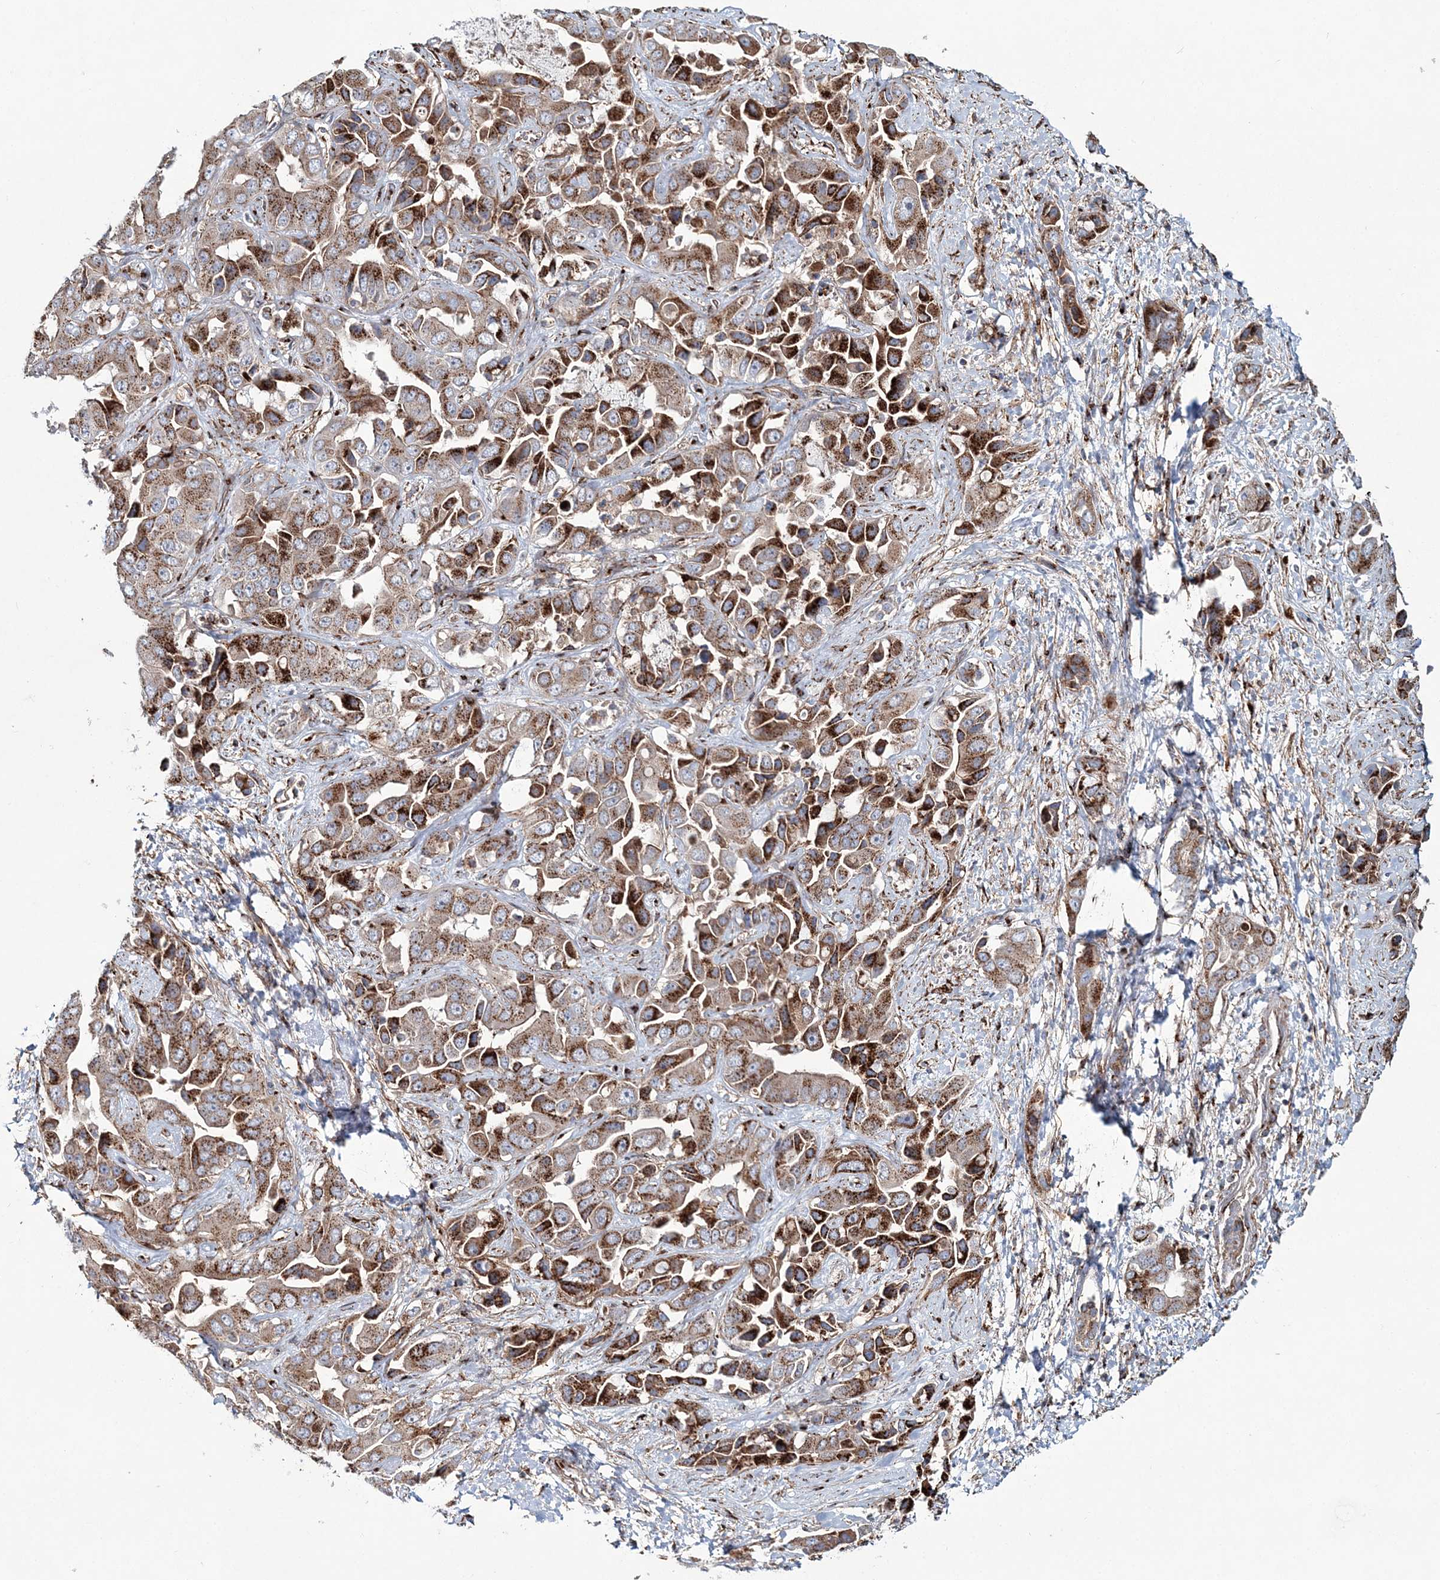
{"staining": {"intensity": "strong", "quantity": ">75%", "location": "cytoplasmic/membranous"}, "tissue": "liver cancer", "cell_type": "Tumor cells", "image_type": "cancer", "snomed": [{"axis": "morphology", "description": "Cholangiocarcinoma"}, {"axis": "topography", "description": "Liver"}], "caption": "This histopathology image displays liver cancer stained with immunohistochemistry (IHC) to label a protein in brown. The cytoplasmic/membranous of tumor cells show strong positivity for the protein. Nuclei are counter-stained blue.", "gene": "MAN1A2", "patient": {"sex": "female", "age": 52}}